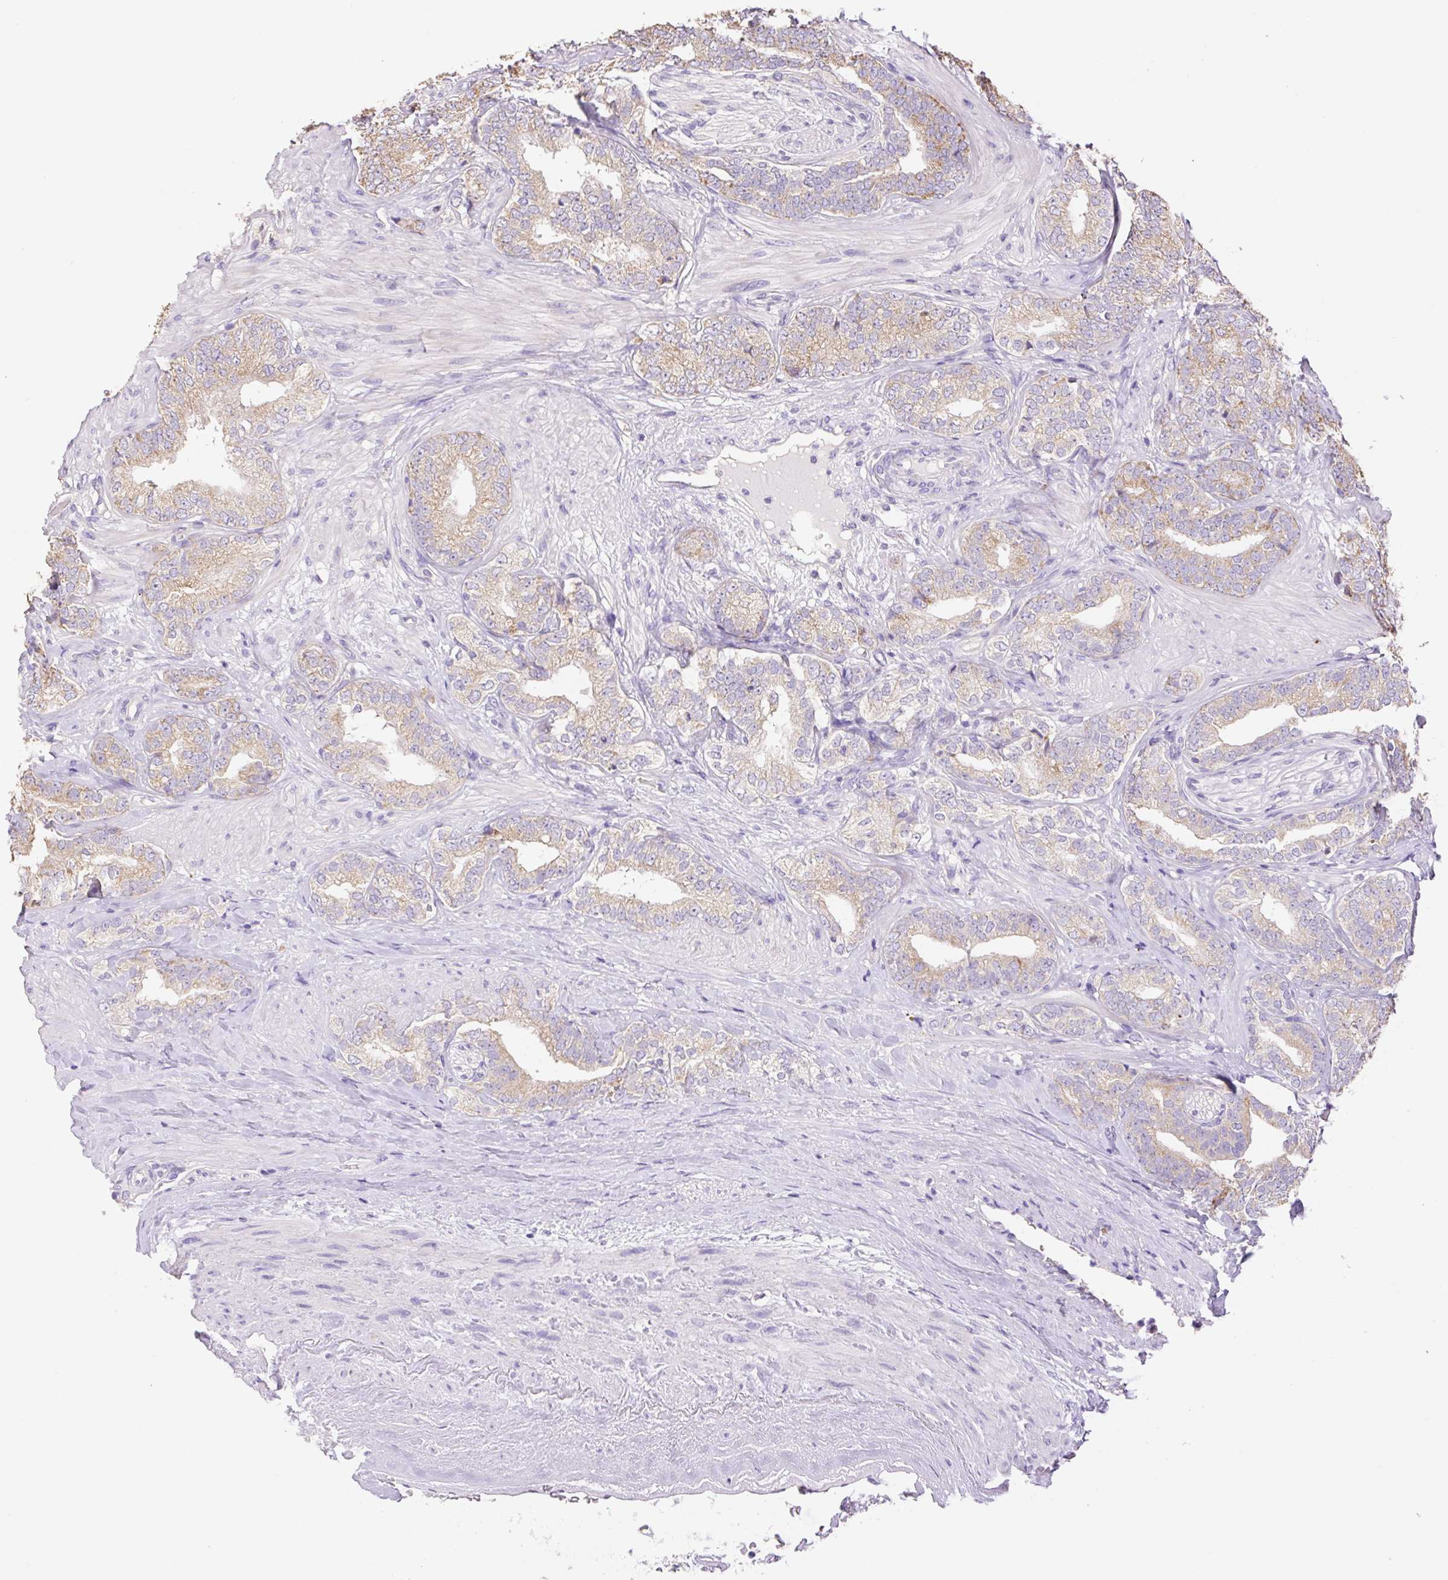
{"staining": {"intensity": "weak", "quantity": "25%-75%", "location": "cytoplasmic/membranous"}, "tissue": "prostate cancer", "cell_type": "Tumor cells", "image_type": "cancer", "snomed": [{"axis": "morphology", "description": "Adenocarcinoma, High grade"}, {"axis": "topography", "description": "Prostate"}], "caption": "IHC of human high-grade adenocarcinoma (prostate) reveals low levels of weak cytoplasmic/membranous positivity in approximately 25%-75% of tumor cells. The protein is stained brown, and the nuclei are stained in blue (DAB (3,3'-diaminobenzidine) IHC with brightfield microscopy, high magnification).", "gene": "COPZ2", "patient": {"sex": "male", "age": 72}}